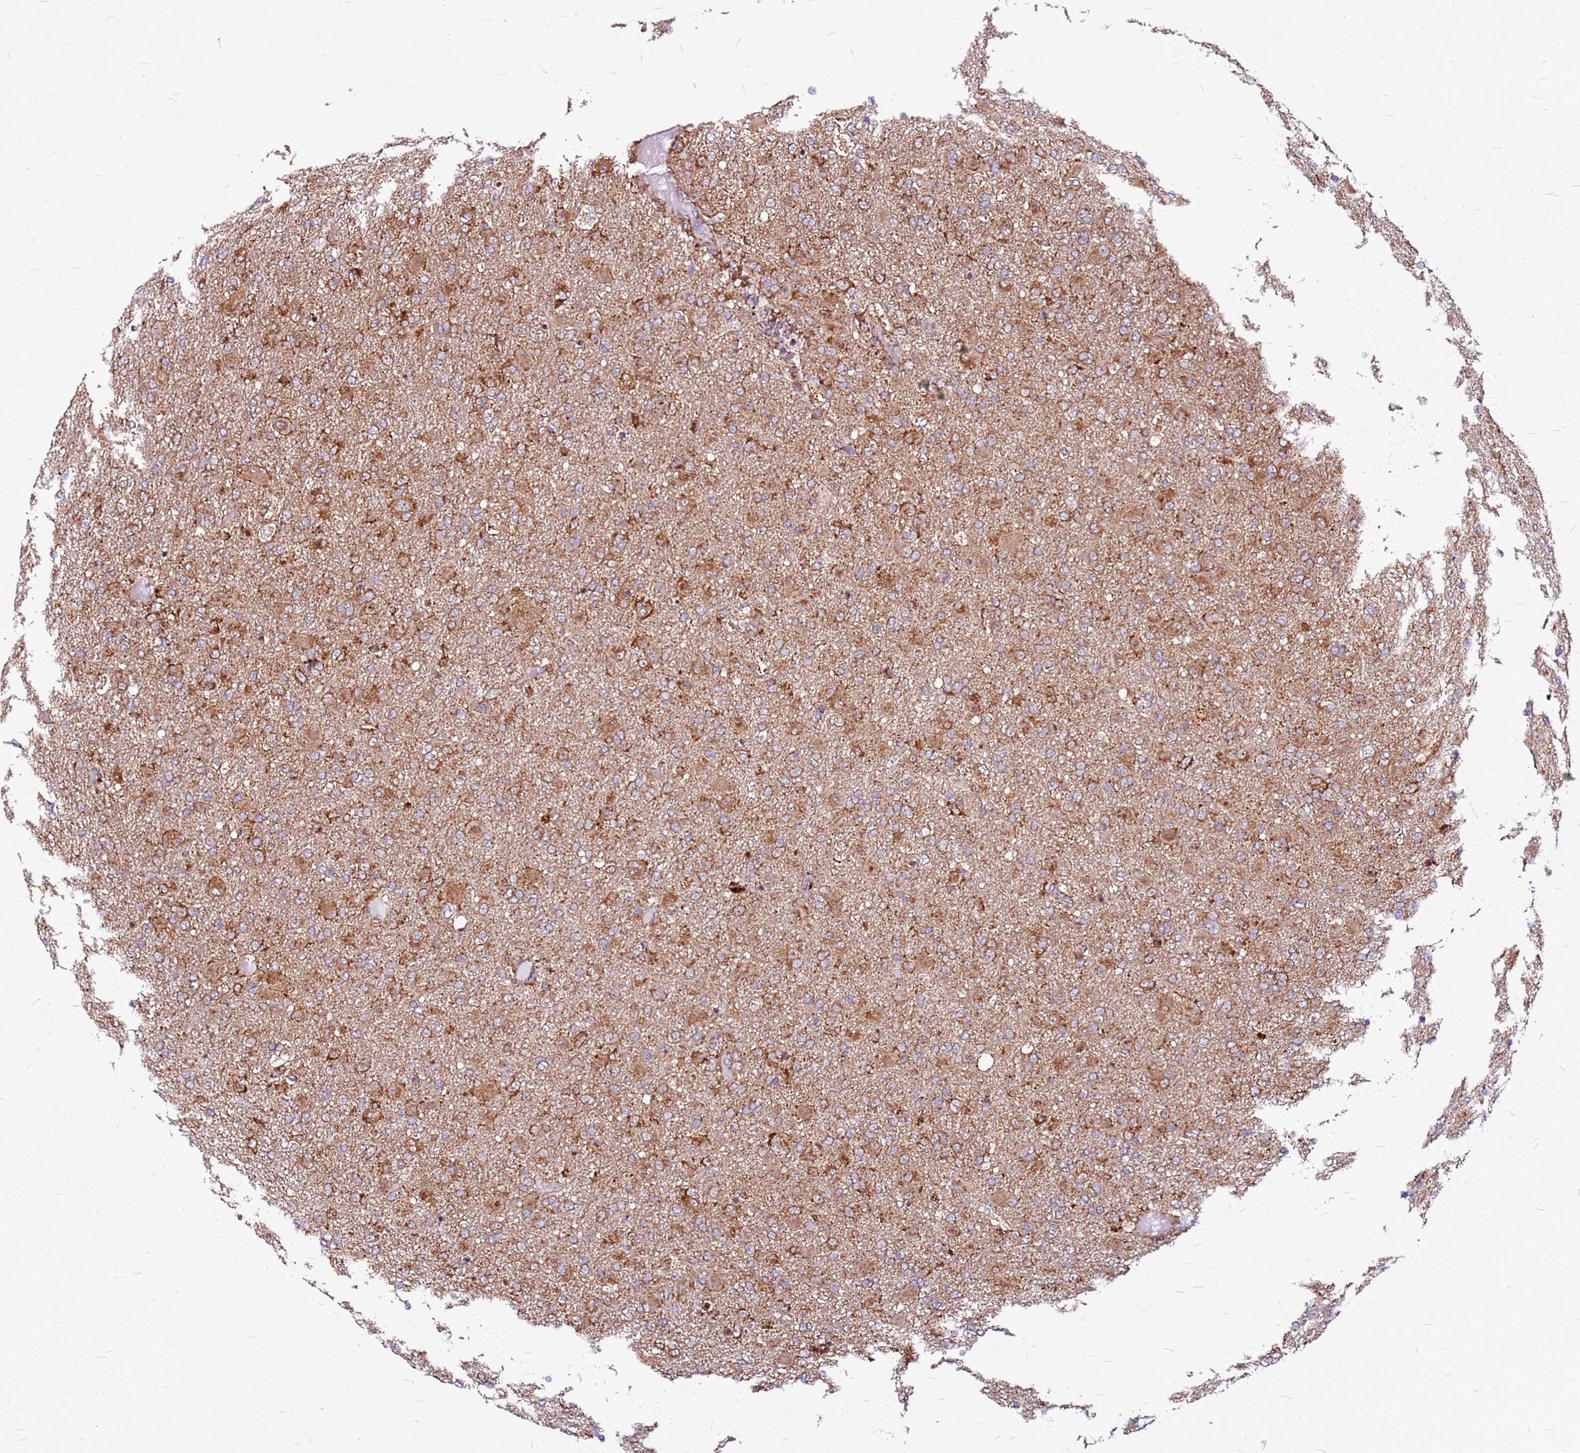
{"staining": {"intensity": "moderate", "quantity": ">75%", "location": "cytoplasmic/membranous"}, "tissue": "glioma", "cell_type": "Tumor cells", "image_type": "cancer", "snomed": [{"axis": "morphology", "description": "Glioma, malignant, Low grade"}, {"axis": "topography", "description": "Brain"}], "caption": "This histopathology image displays IHC staining of glioma, with medium moderate cytoplasmic/membranous expression in about >75% of tumor cells.", "gene": "OR51T1", "patient": {"sex": "male", "age": 65}}